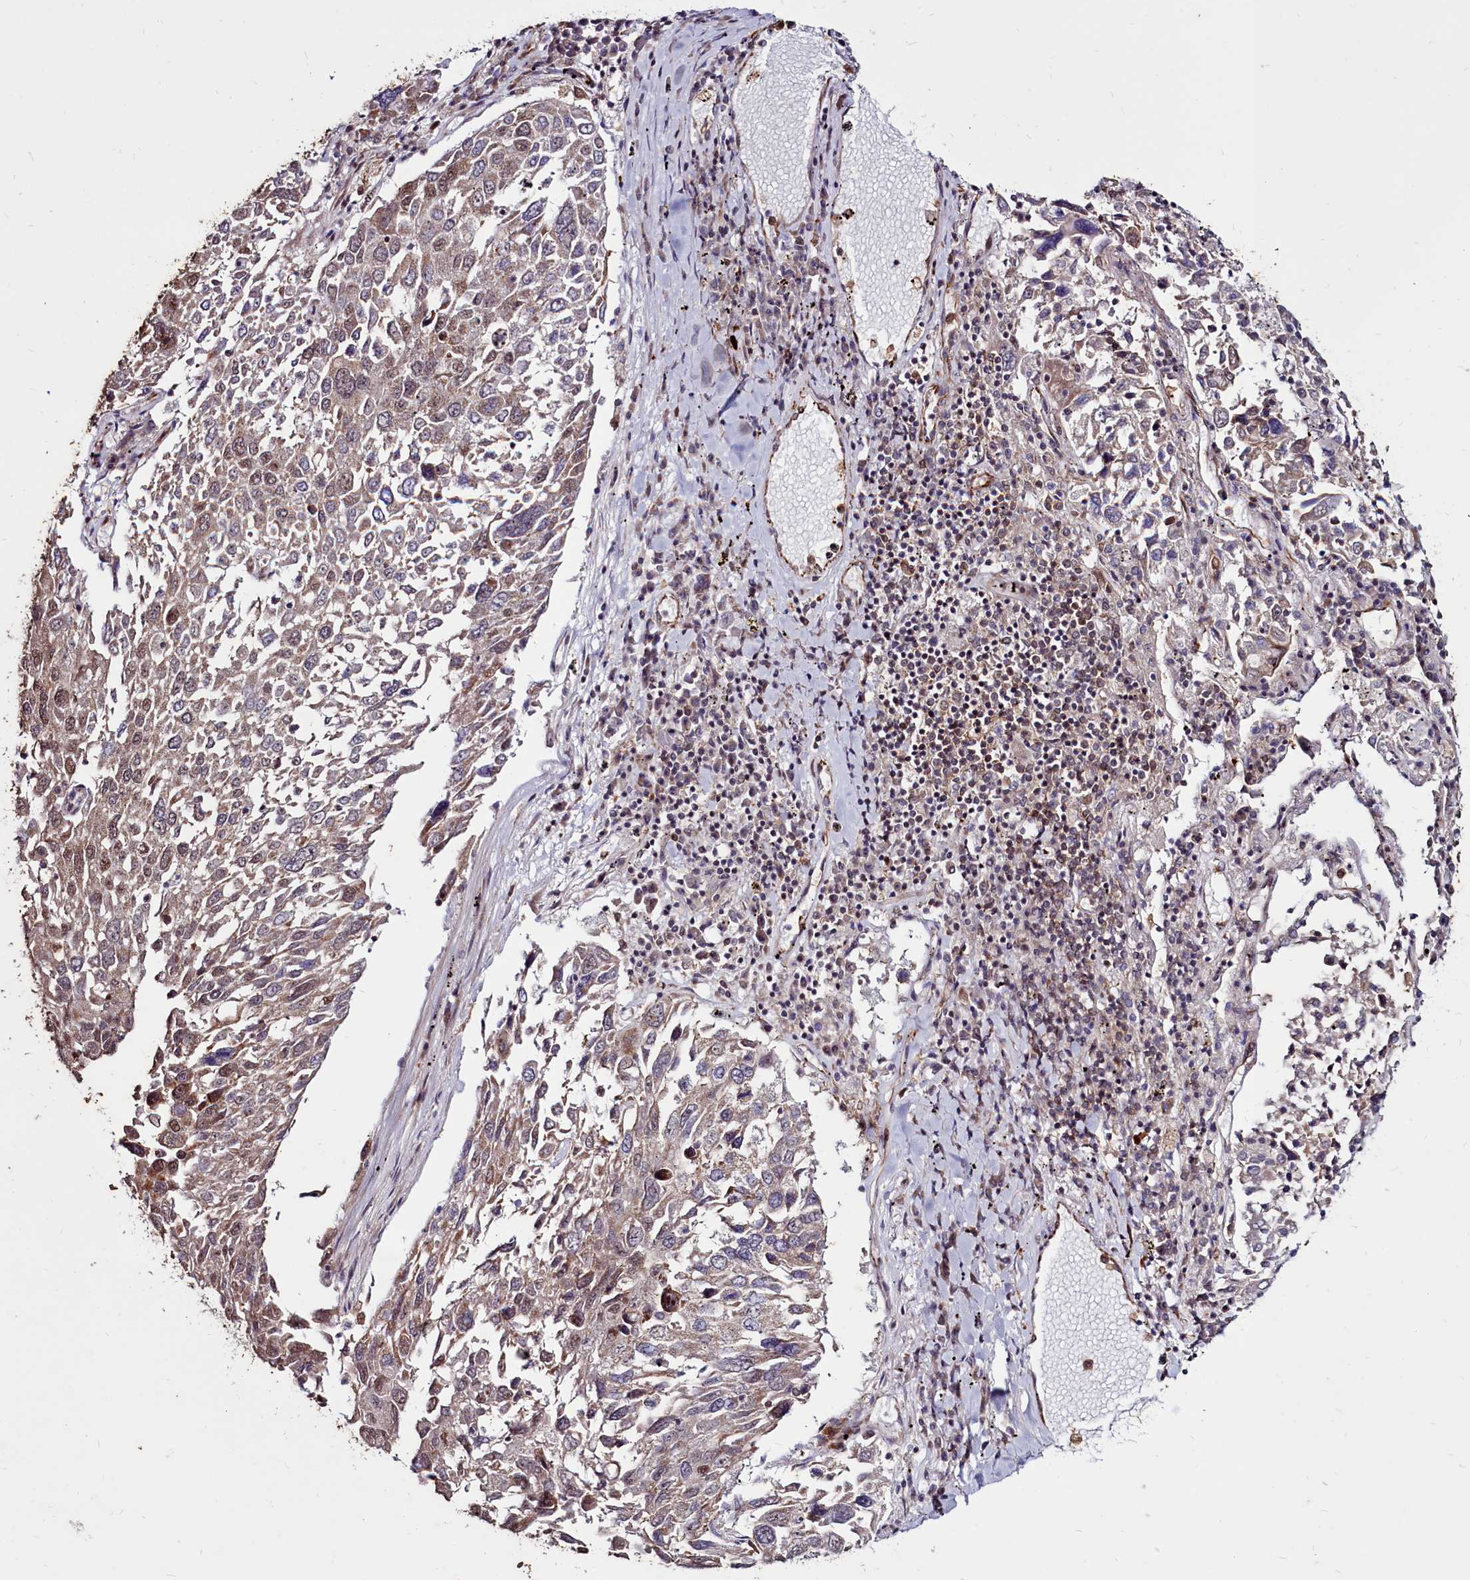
{"staining": {"intensity": "weak", "quantity": "25%-75%", "location": "cytoplasmic/membranous,nuclear"}, "tissue": "lung cancer", "cell_type": "Tumor cells", "image_type": "cancer", "snomed": [{"axis": "morphology", "description": "Squamous cell carcinoma, NOS"}, {"axis": "topography", "description": "Lung"}], "caption": "Human squamous cell carcinoma (lung) stained for a protein (brown) displays weak cytoplasmic/membranous and nuclear positive positivity in about 25%-75% of tumor cells.", "gene": "CLK3", "patient": {"sex": "male", "age": 65}}